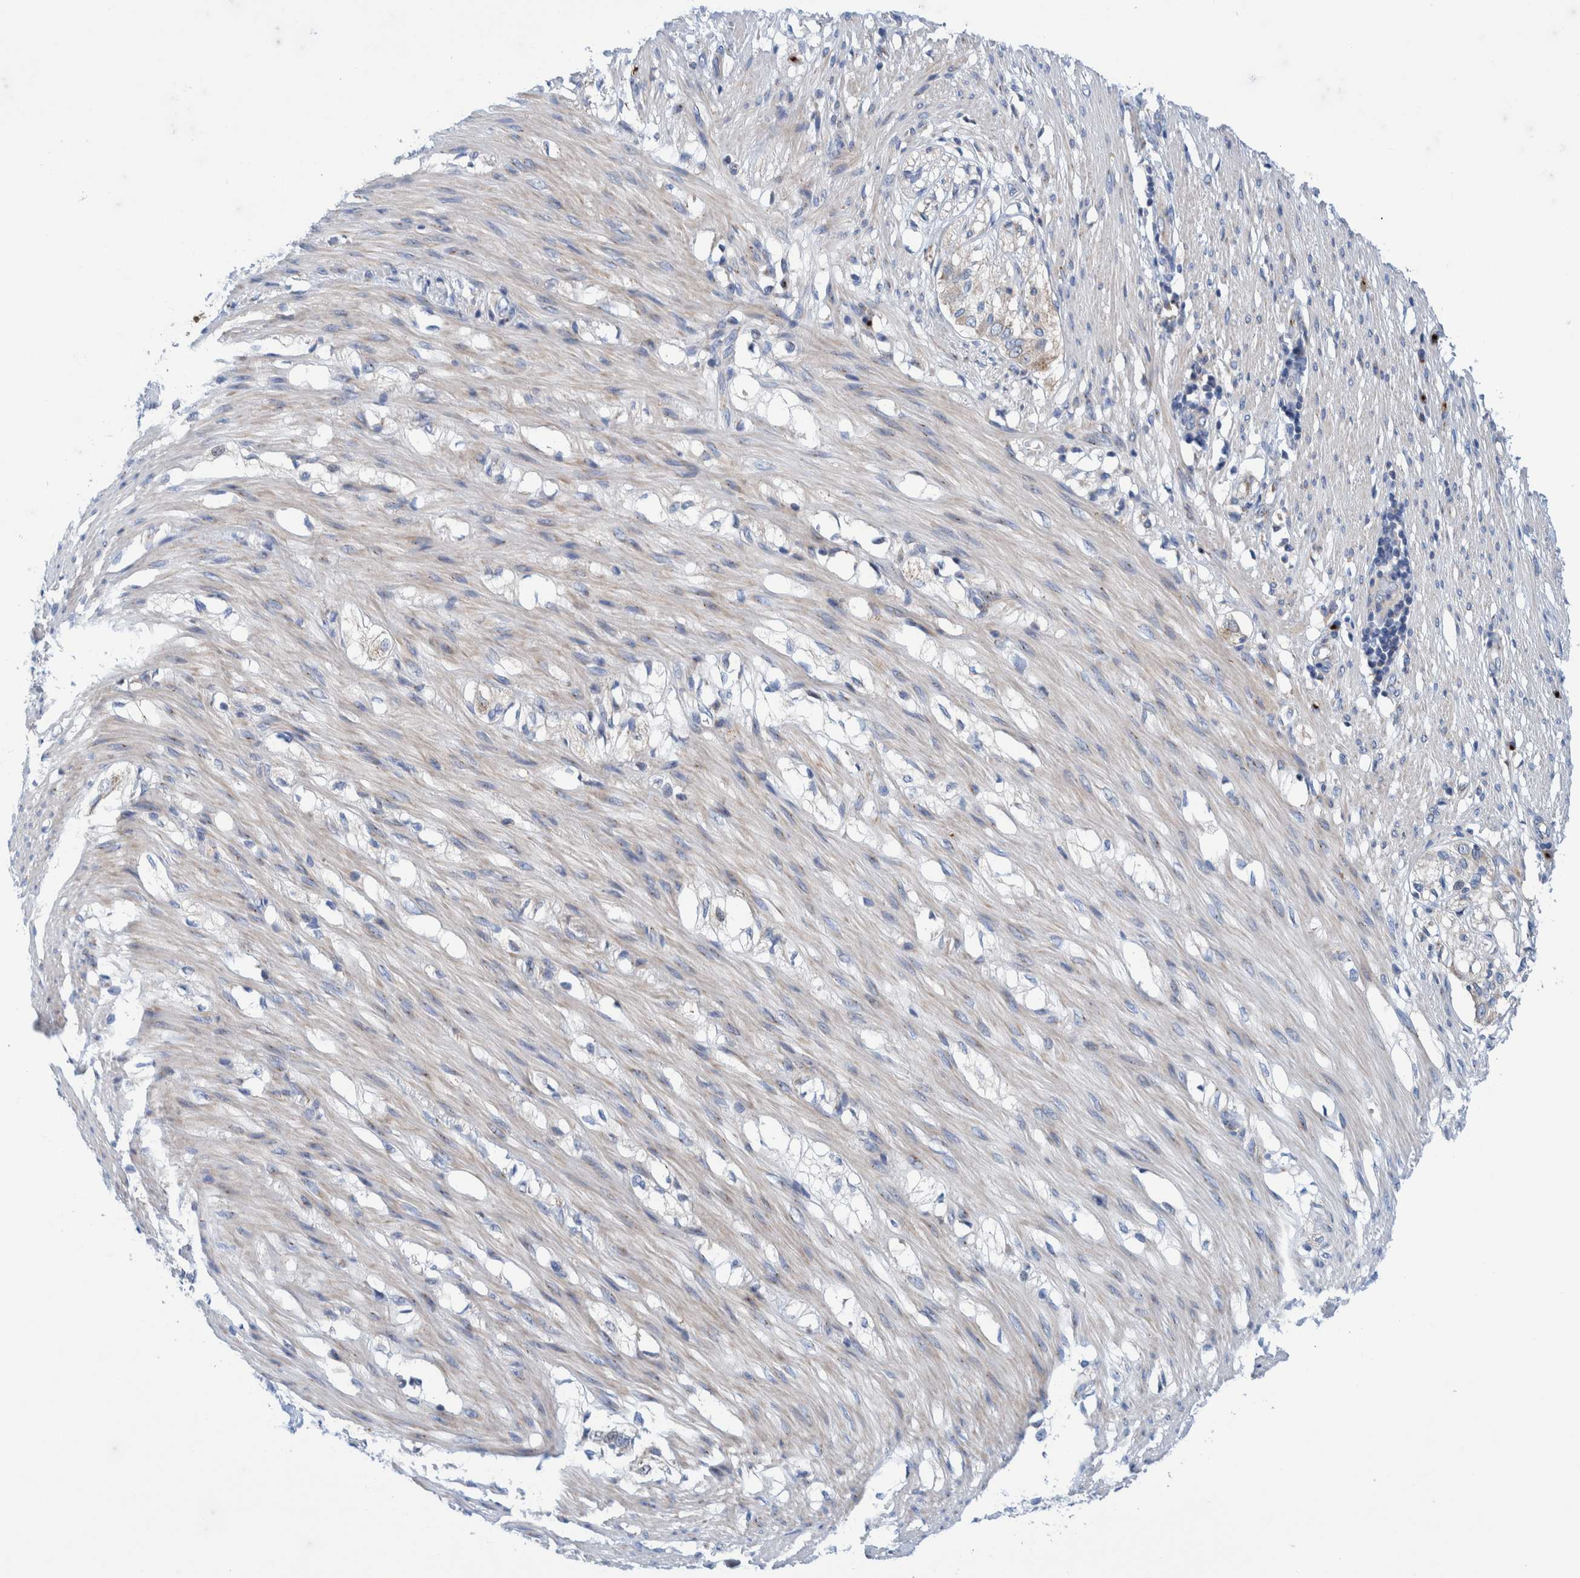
{"staining": {"intensity": "weak", "quantity": "25%-75%", "location": "cytoplasmic/membranous"}, "tissue": "smooth muscle", "cell_type": "Smooth muscle cells", "image_type": "normal", "snomed": [{"axis": "morphology", "description": "Normal tissue, NOS"}, {"axis": "morphology", "description": "Adenocarcinoma, NOS"}, {"axis": "topography", "description": "Smooth muscle"}, {"axis": "topography", "description": "Colon"}], "caption": "Immunohistochemistry micrograph of normal human smooth muscle stained for a protein (brown), which reveals low levels of weak cytoplasmic/membranous positivity in about 25%-75% of smooth muscle cells.", "gene": "TRIM58", "patient": {"sex": "male", "age": 14}}